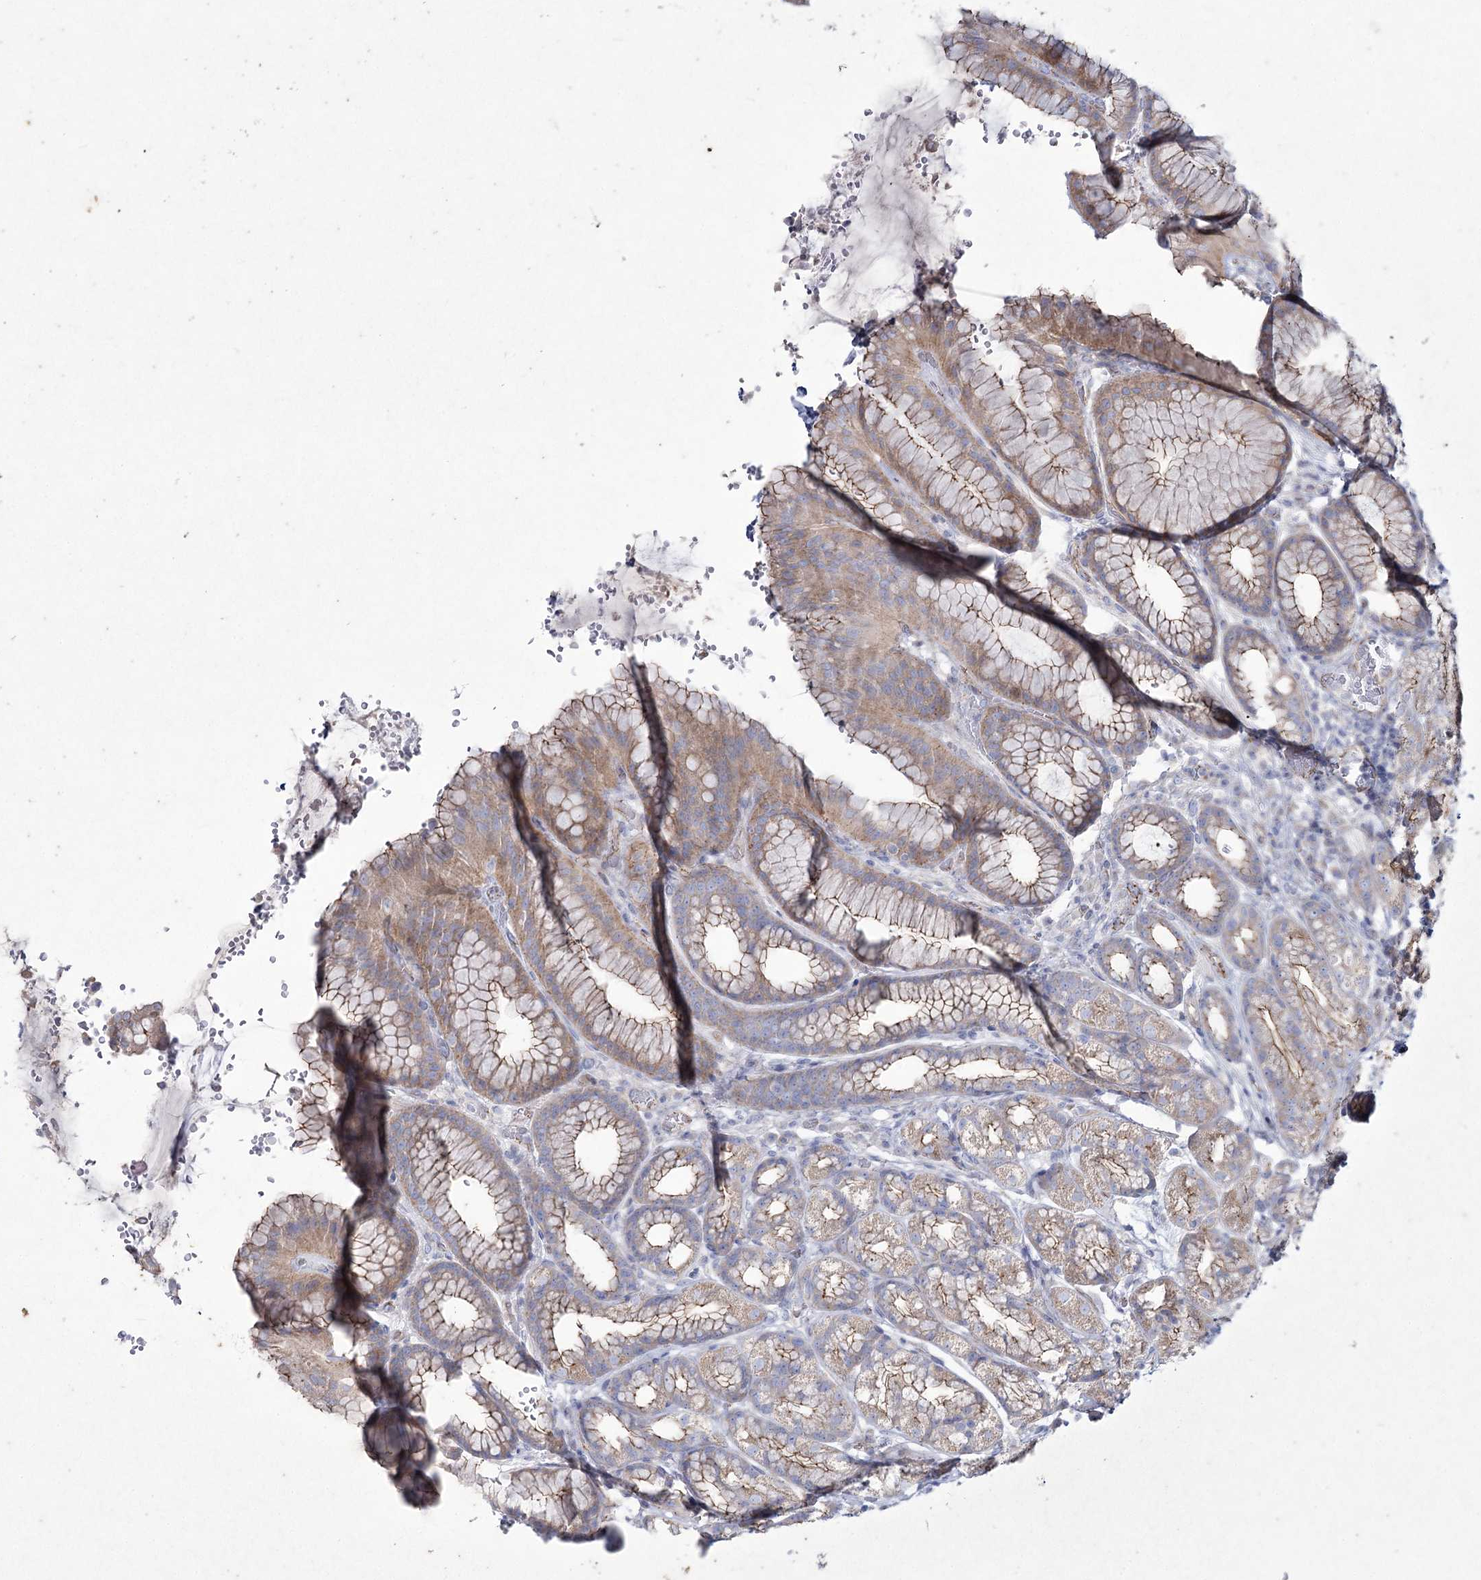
{"staining": {"intensity": "weak", "quantity": ">75%", "location": "cytoplasmic/membranous"}, "tissue": "stomach", "cell_type": "Glandular cells", "image_type": "normal", "snomed": [{"axis": "morphology", "description": "Normal tissue, NOS"}, {"axis": "morphology", "description": "Adenocarcinoma, NOS"}, {"axis": "topography", "description": "Stomach"}], "caption": "DAB immunohistochemical staining of normal human stomach exhibits weak cytoplasmic/membranous protein staining in about >75% of glandular cells.", "gene": "LDLRAD3", "patient": {"sex": "male", "age": 57}}